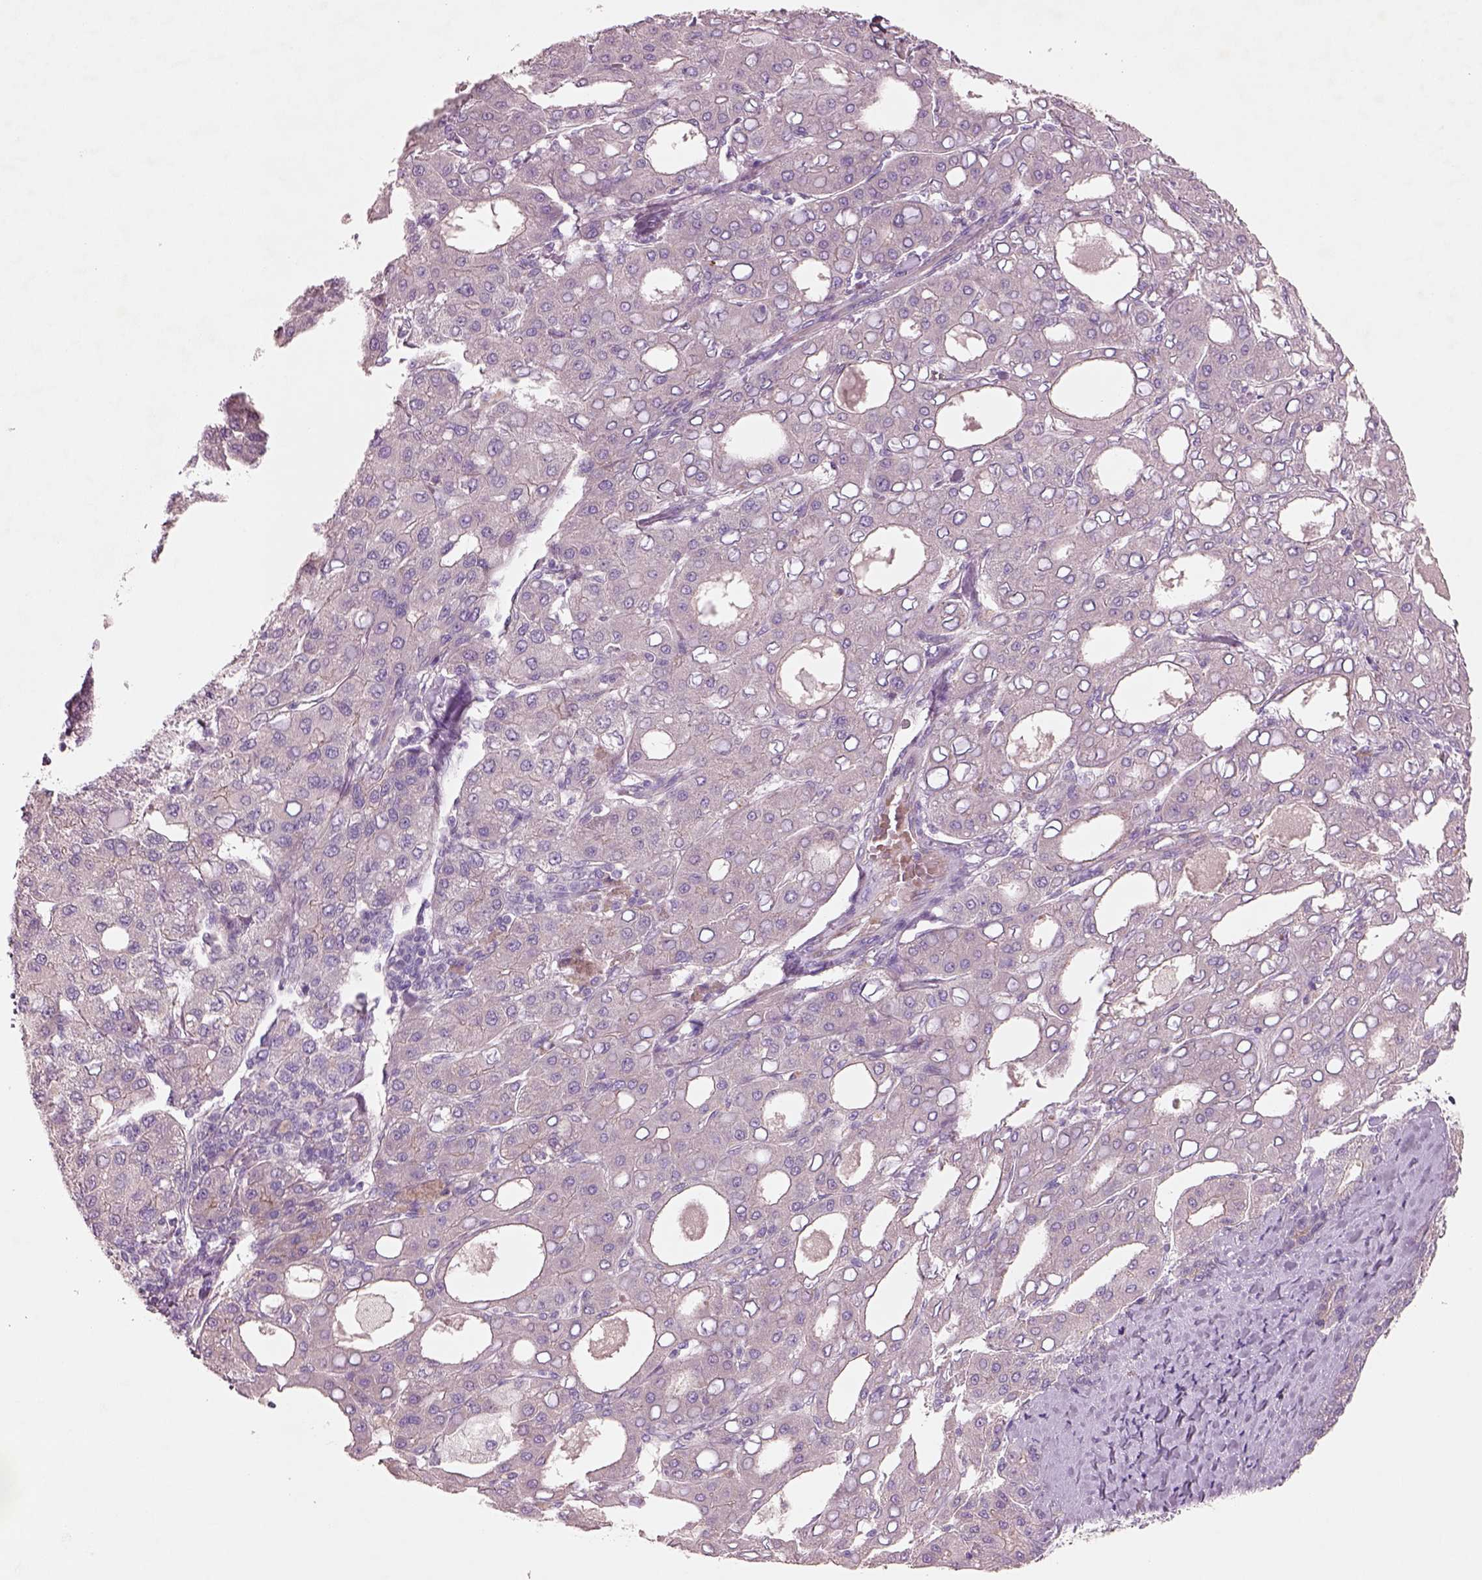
{"staining": {"intensity": "negative", "quantity": "none", "location": "none"}, "tissue": "liver cancer", "cell_type": "Tumor cells", "image_type": "cancer", "snomed": [{"axis": "morphology", "description": "Carcinoma, Hepatocellular, NOS"}, {"axis": "topography", "description": "Liver"}], "caption": "DAB immunohistochemical staining of human hepatocellular carcinoma (liver) reveals no significant expression in tumor cells. The staining is performed using DAB (3,3'-diaminobenzidine) brown chromogen with nuclei counter-stained in using hematoxylin.", "gene": "DUOXA2", "patient": {"sex": "male", "age": 65}}